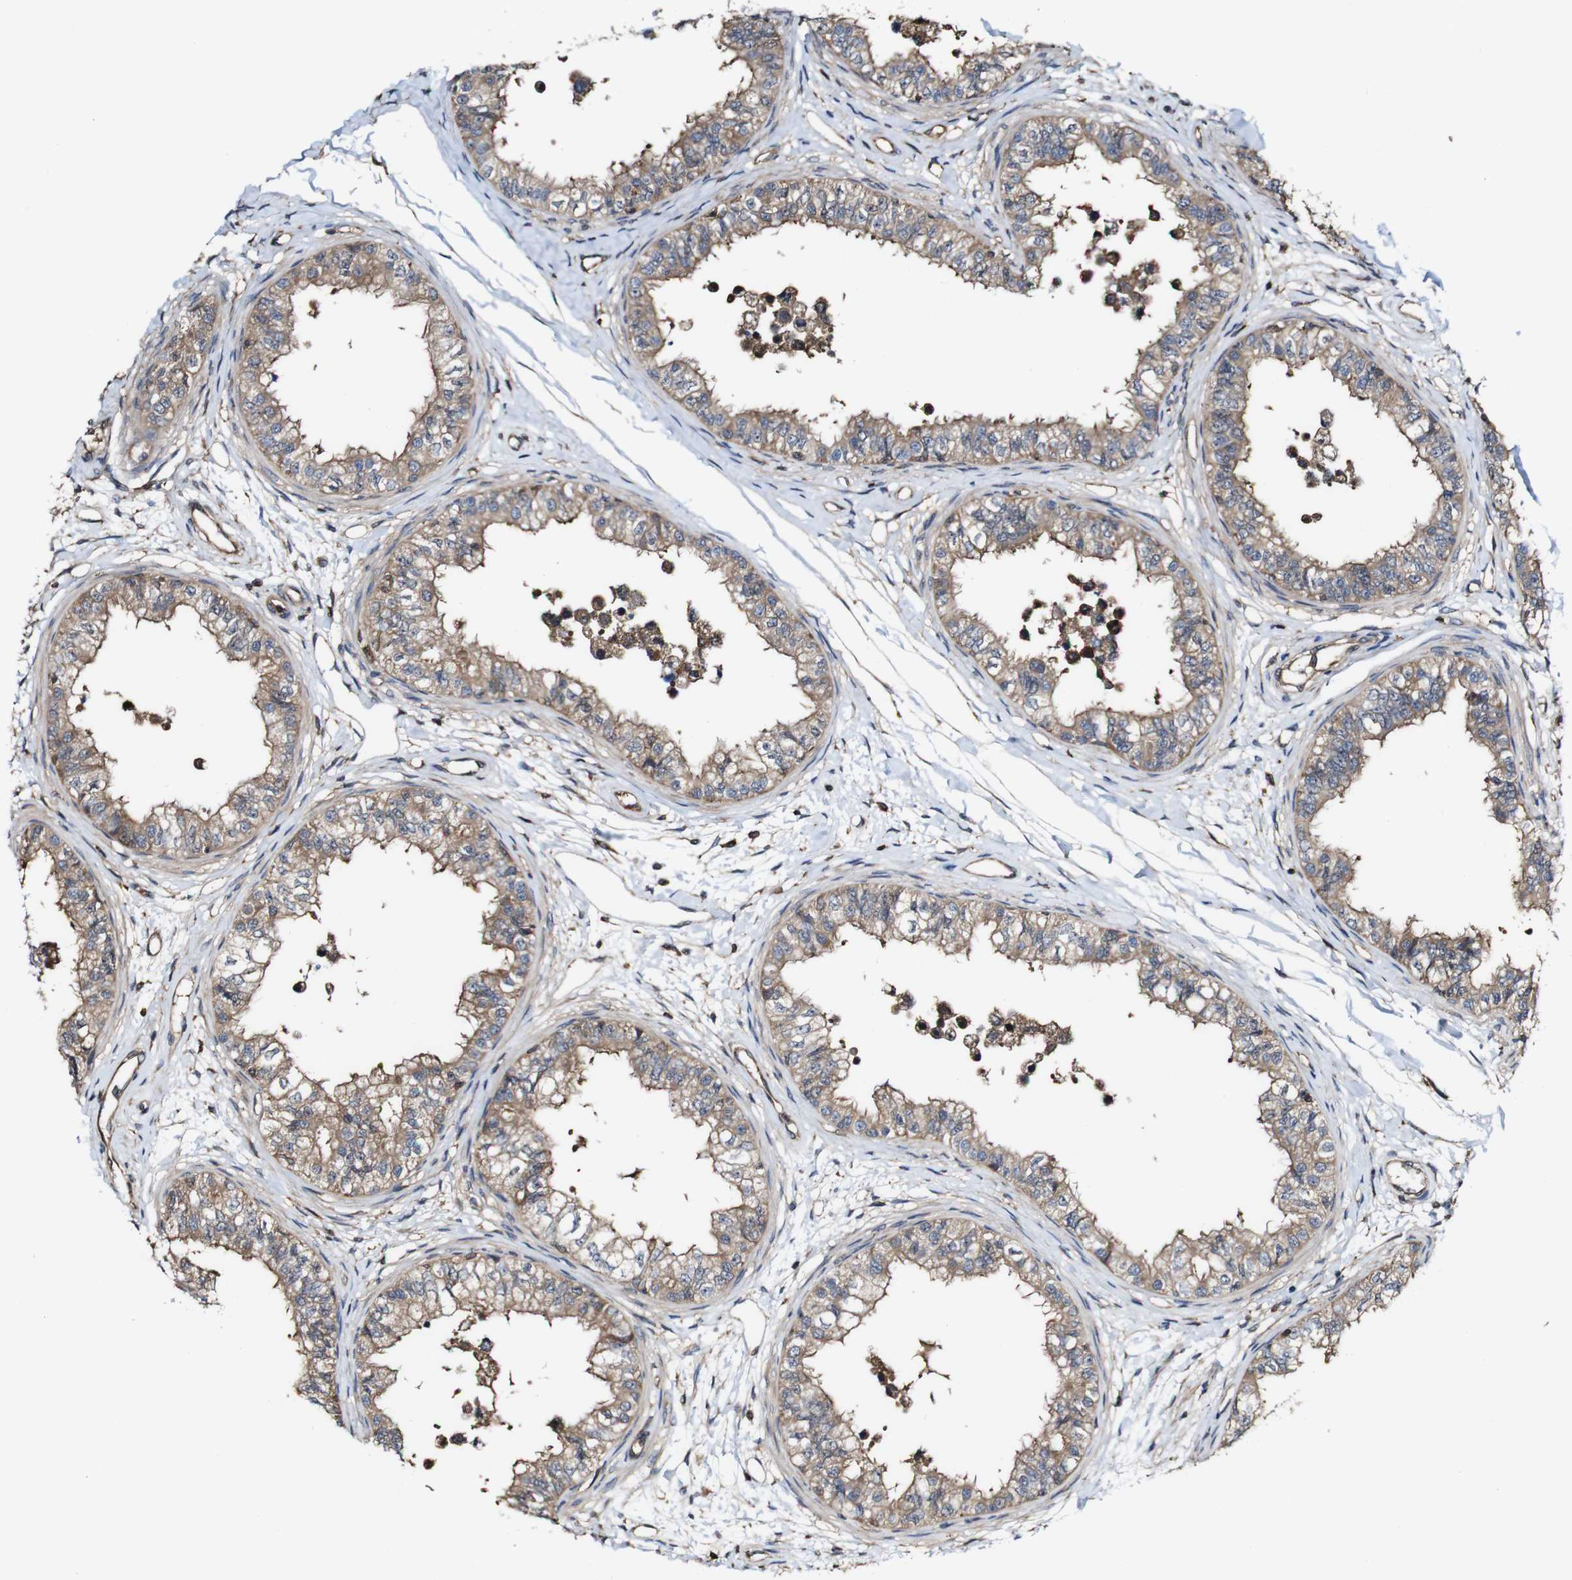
{"staining": {"intensity": "moderate", "quantity": ">75%", "location": "cytoplasmic/membranous"}, "tissue": "epididymis", "cell_type": "Glandular cells", "image_type": "normal", "snomed": [{"axis": "morphology", "description": "Normal tissue, NOS"}, {"axis": "morphology", "description": "Adenocarcinoma, metastatic, NOS"}, {"axis": "topography", "description": "Testis"}, {"axis": "topography", "description": "Epididymis"}], "caption": "Protein staining of unremarkable epididymis shows moderate cytoplasmic/membranous positivity in about >75% of glandular cells.", "gene": "PTPRR", "patient": {"sex": "male", "age": 26}}